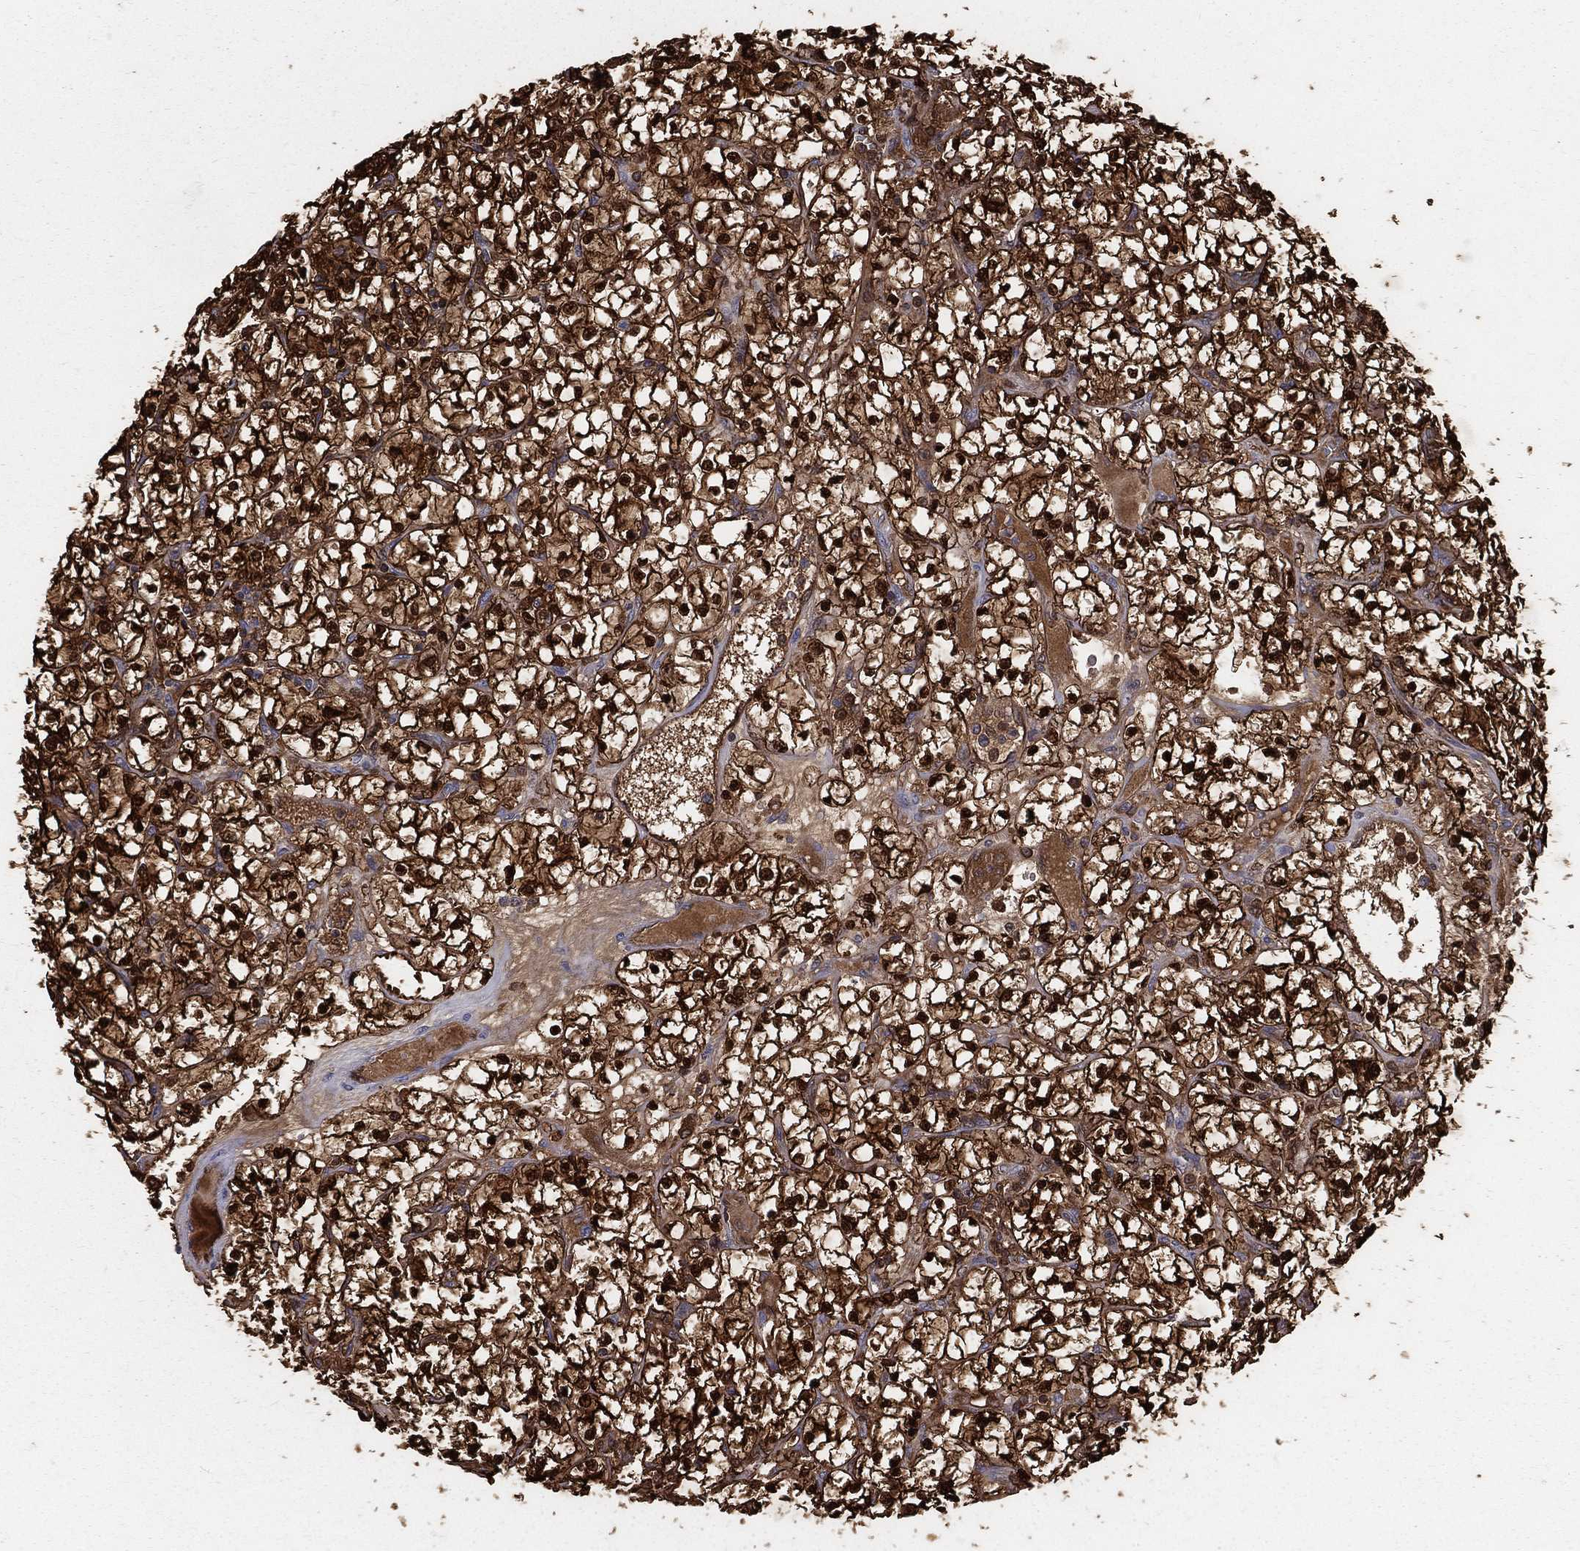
{"staining": {"intensity": "strong", "quantity": ">75%", "location": "cytoplasmic/membranous,nuclear"}, "tissue": "renal cancer", "cell_type": "Tumor cells", "image_type": "cancer", "snomed": [{"axis": "morphology", "description": "Adenocarcinoma, NOS"}, {"axis": "topography", "description": "Kidney"}], "caption": "A histopathology image of renal cancer stained for a protein demonstrates strong cytoplasmic/membranous and nuclear brown staining in tumor cells.", "gene": "ENO1", "patient": {"sex": "female", "age": 64}}